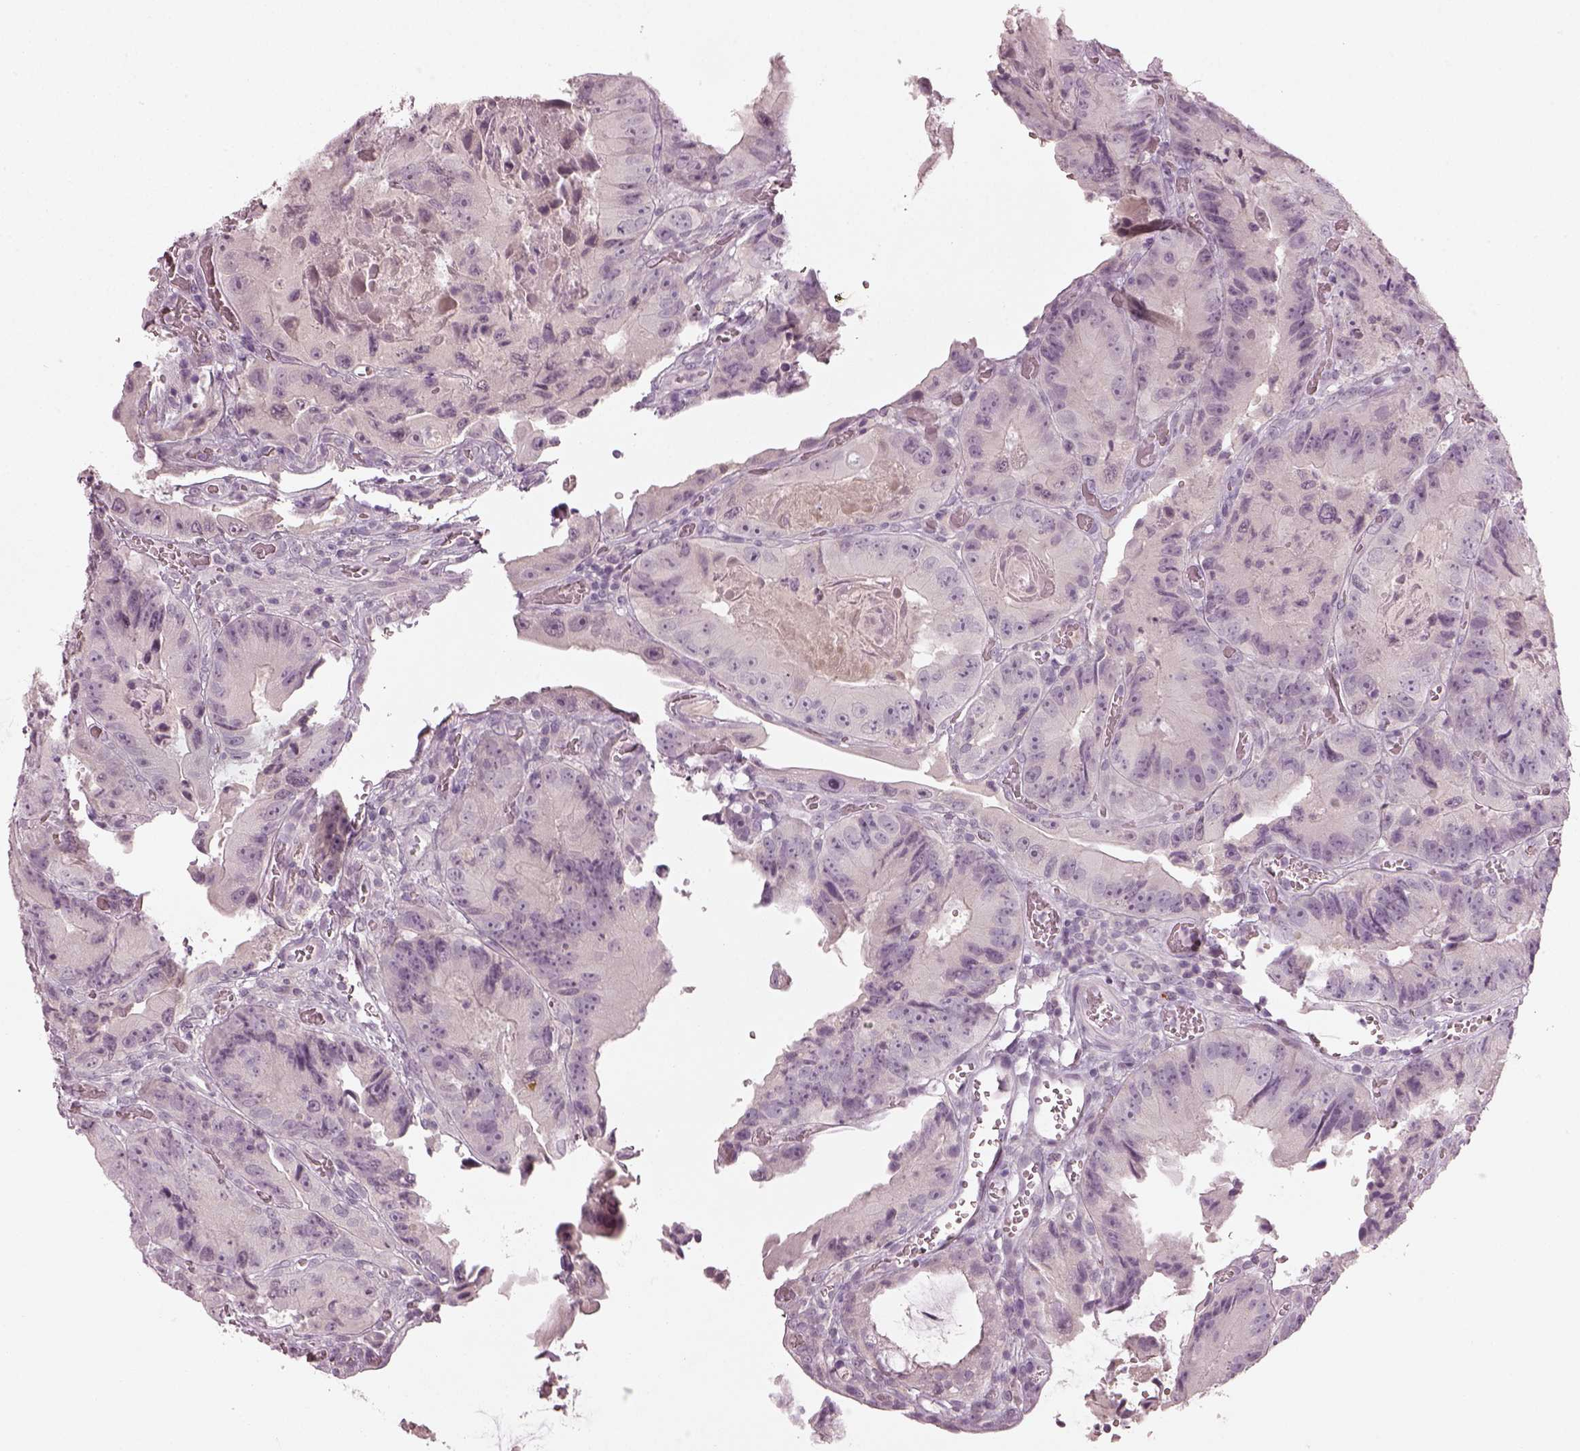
{"staining": {"intensity": "negative", "quantity": "none", "location": "none"}, "tissue": "colorectal cancer", "cell_type": "Tumor cells", "image_type": "cancer", "snomed": [{"axis": "morphology", "description": "Adenocarcinoma, NOS"}, {"axis": "topography", "description": "Colon"}], "caption": "Tumor cells show no significant staining in colorectal cancer (adenocarcinoma). (DAB (3,3'-diaminobenzidine) IHC, high magnification).", "gene": "SPATA6L", "patient": {"sex": "female", "age": 86}}